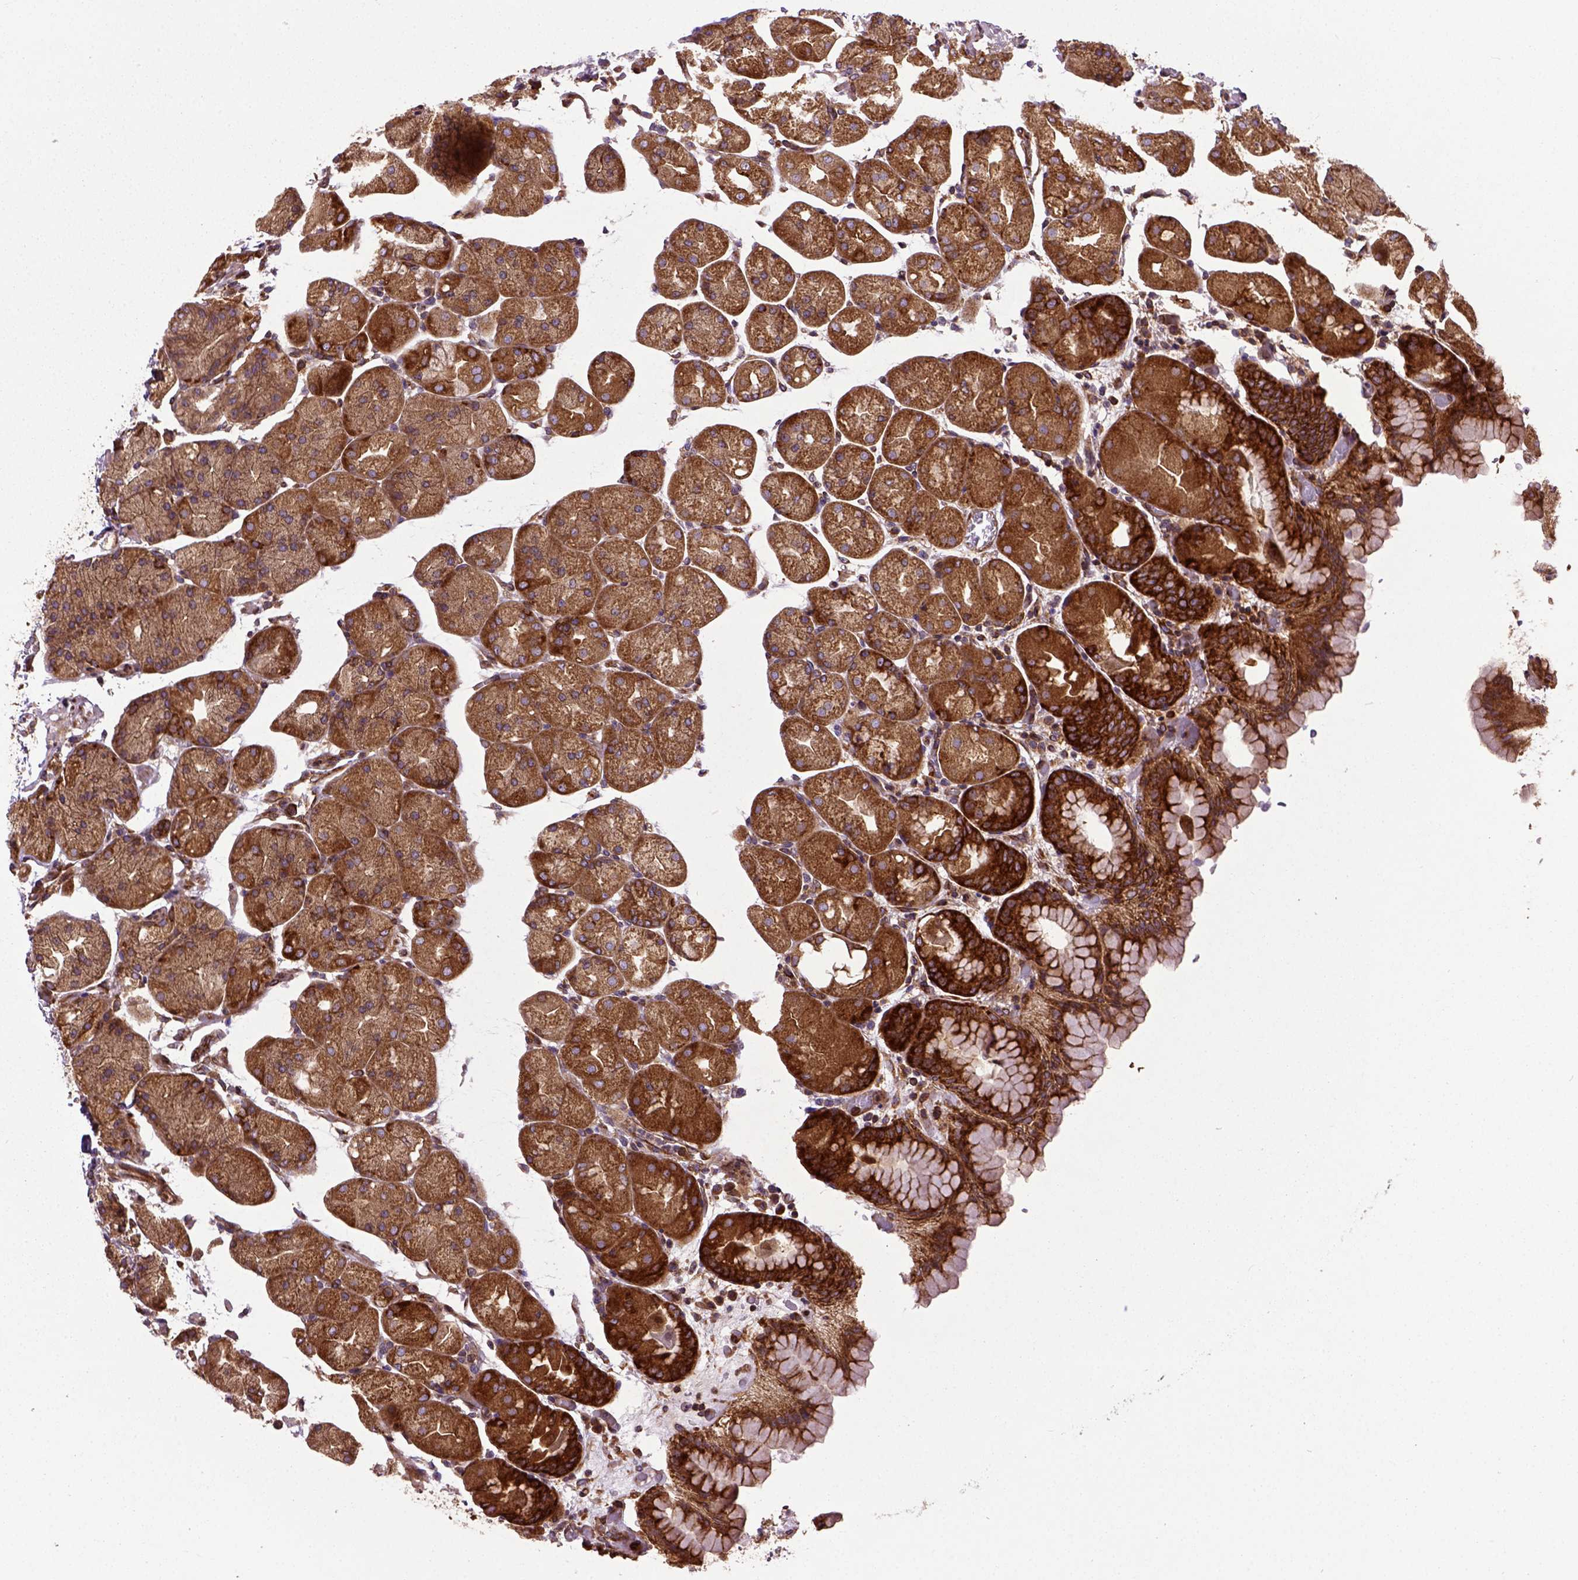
{"staining": {"intensity": "strong", "quantity": ">75%", "location": "cytoplasmic/membranous"}, "tissue": "stomach", "cell_type": "Glandular cells", "image_type": "normal", "snomed": [{"axis": "morphology", "description": "Normal tissue, NOS"}, {"axis": "topography", "description": "Stomach, upper"}, {"axis": "topography", "description": "Stomach"}, {"axis": "topography", "description": "Stomach, lower"}], "caption": "A high-resolution photomicrograph shows immunohistochemistry (IHC) staining of benign stomach, which demonstrates strong cytoplasmic/membranous staining in about >75% of glandular cells. (Brightfield microscopy of DAB IHC at high magnification).", "gene": "CAPRIN1", "patient": {"sex": "male", "age": 62}}